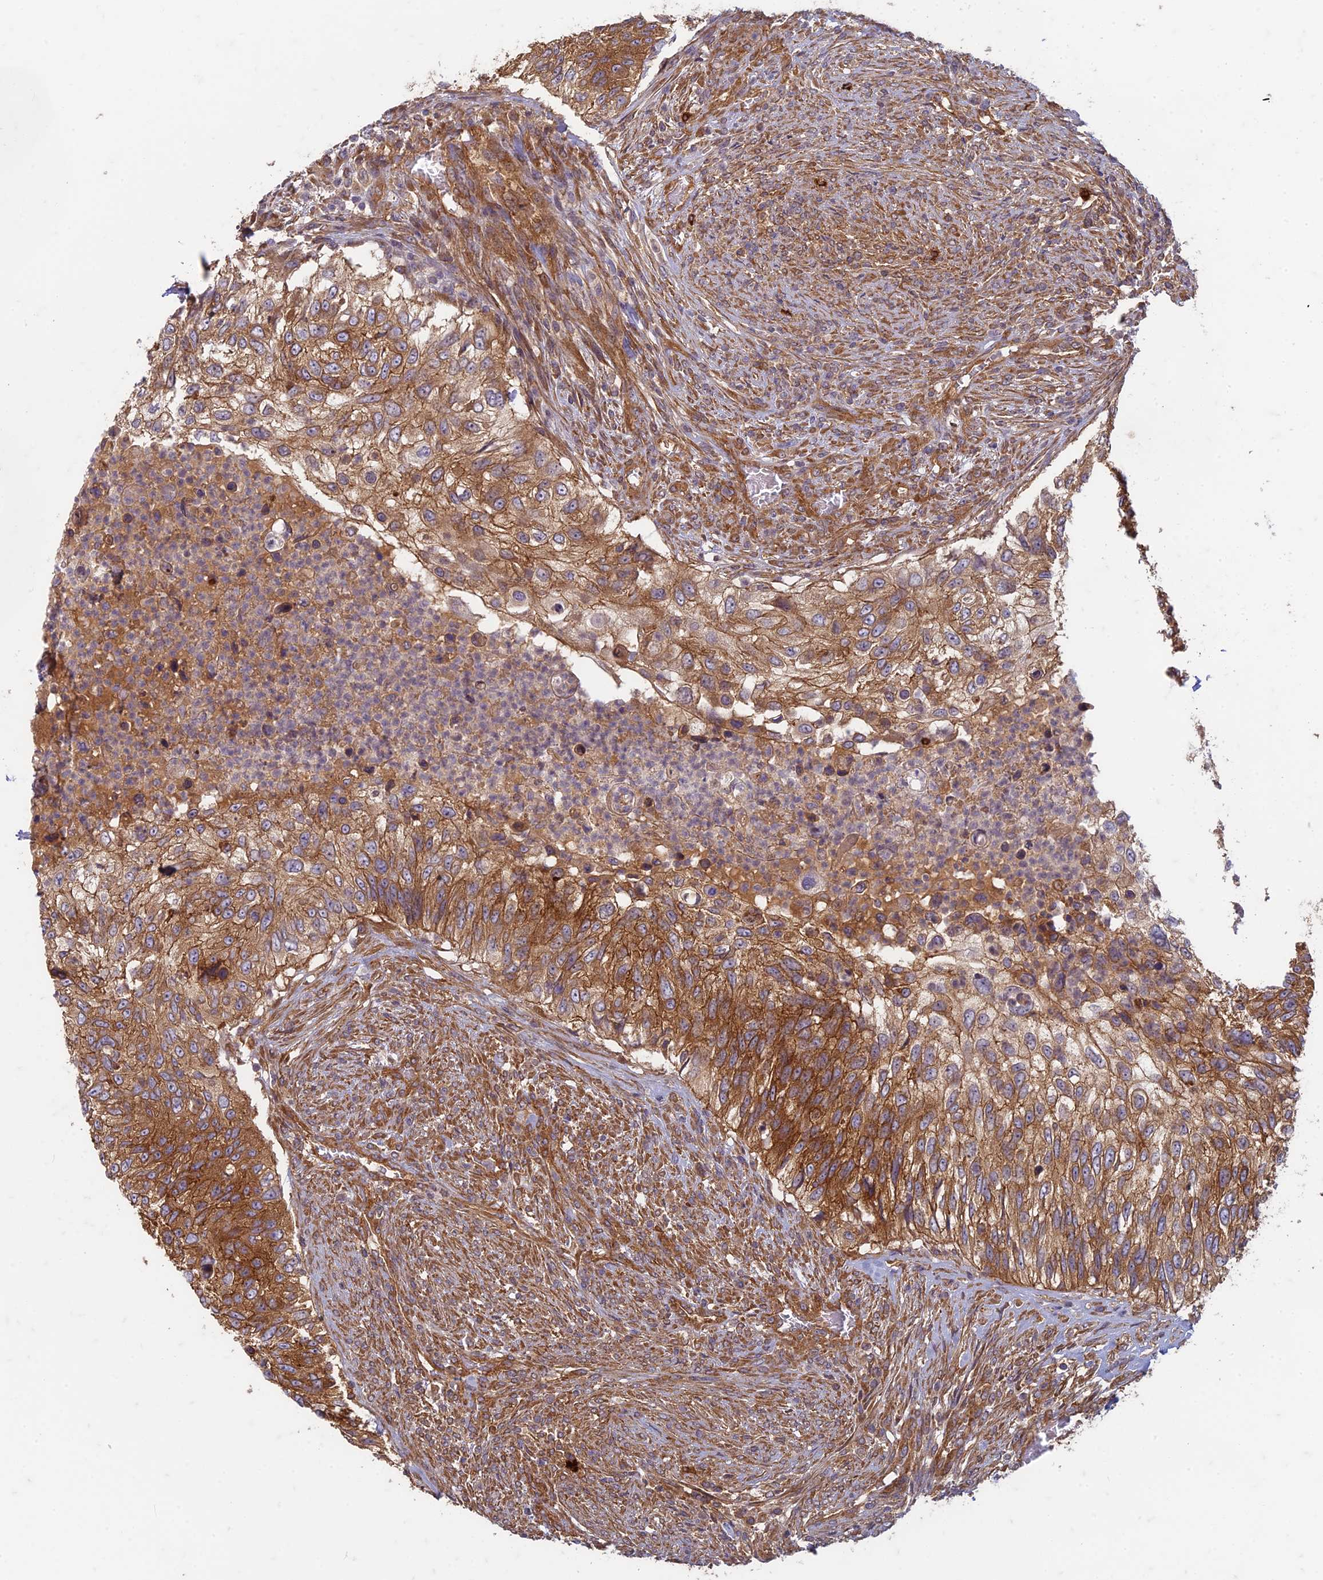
{"staining": {"intensity": "strong", "quantity": "25%-75%", "location": "cytoplasmic/membranous"}, "tissue": "urothelial cancer", "cell_type": "Tumor cells", "image_type": "cancer", "snomed": [{"axis": "morphology", "description": "Urothelial carcinoma, High grade"}, {"axis": "topography", "description": "Urinary bladder"}], "caption": "Human high-grade urothelial carcinoma stained with a protein marker reveals strong staining in tumor cells.", "gene": "TCF25", "patient": {"sex": "female", "age": 60}}